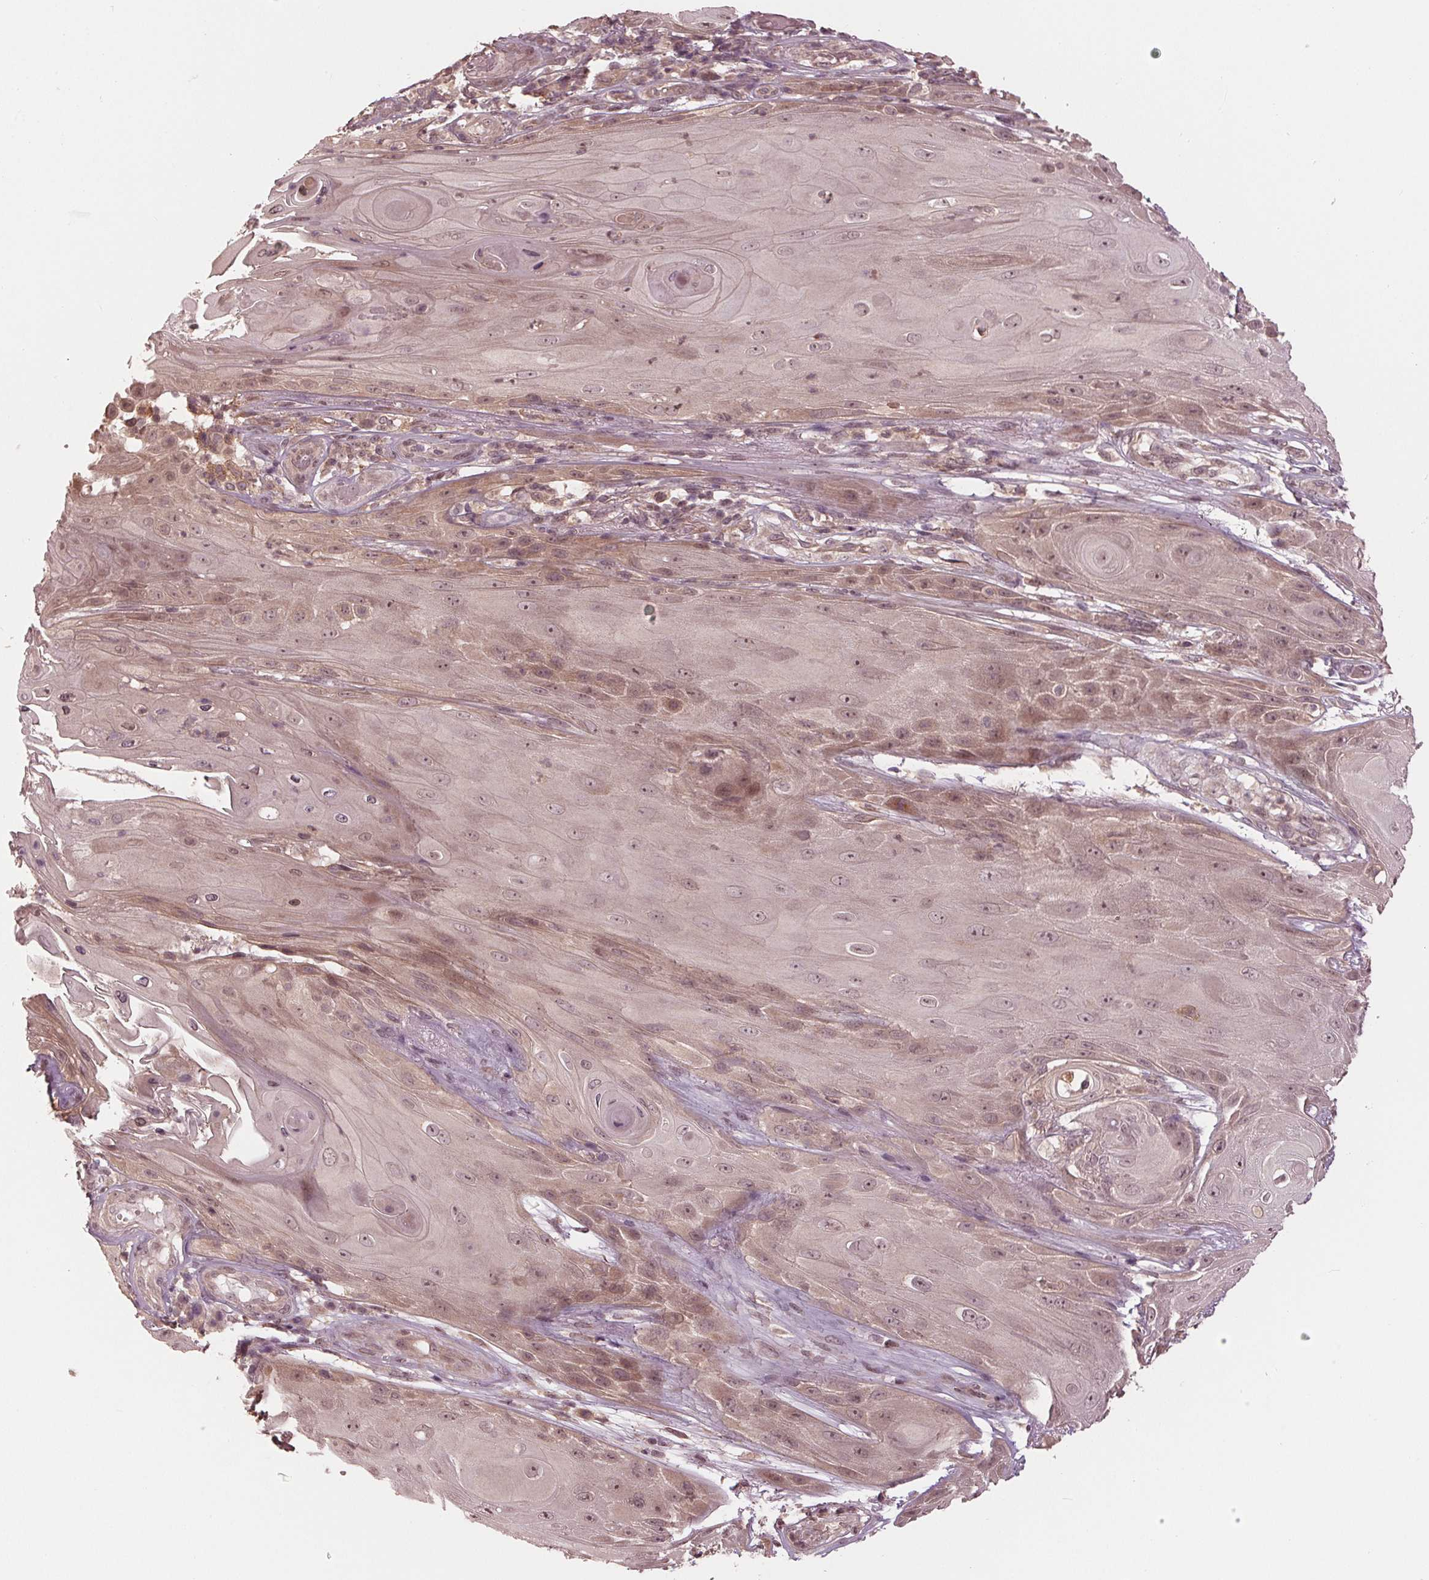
{"staining": {"intensity": "weak", "quantity": ">75%", "location": "cytoplasmic/membranous,nuclear"}, "tissue": "skin cancer", "cell_type": "Tumor cells", "image_type": "cancer", "snomed": [{"axis": "morphology", "description": "Squamous cell carcinoma, NOS"}, {"axis": "topography", "description": "Skin"}], "caption": "Protein expression analysis of skin squamous cell carcinoma reveals weak cytoplasmic/membranous and nuclear expression in about >75% of tumor cells.", "gene": "ZNF471", "patient": {"sex": "male", "age": 62}}